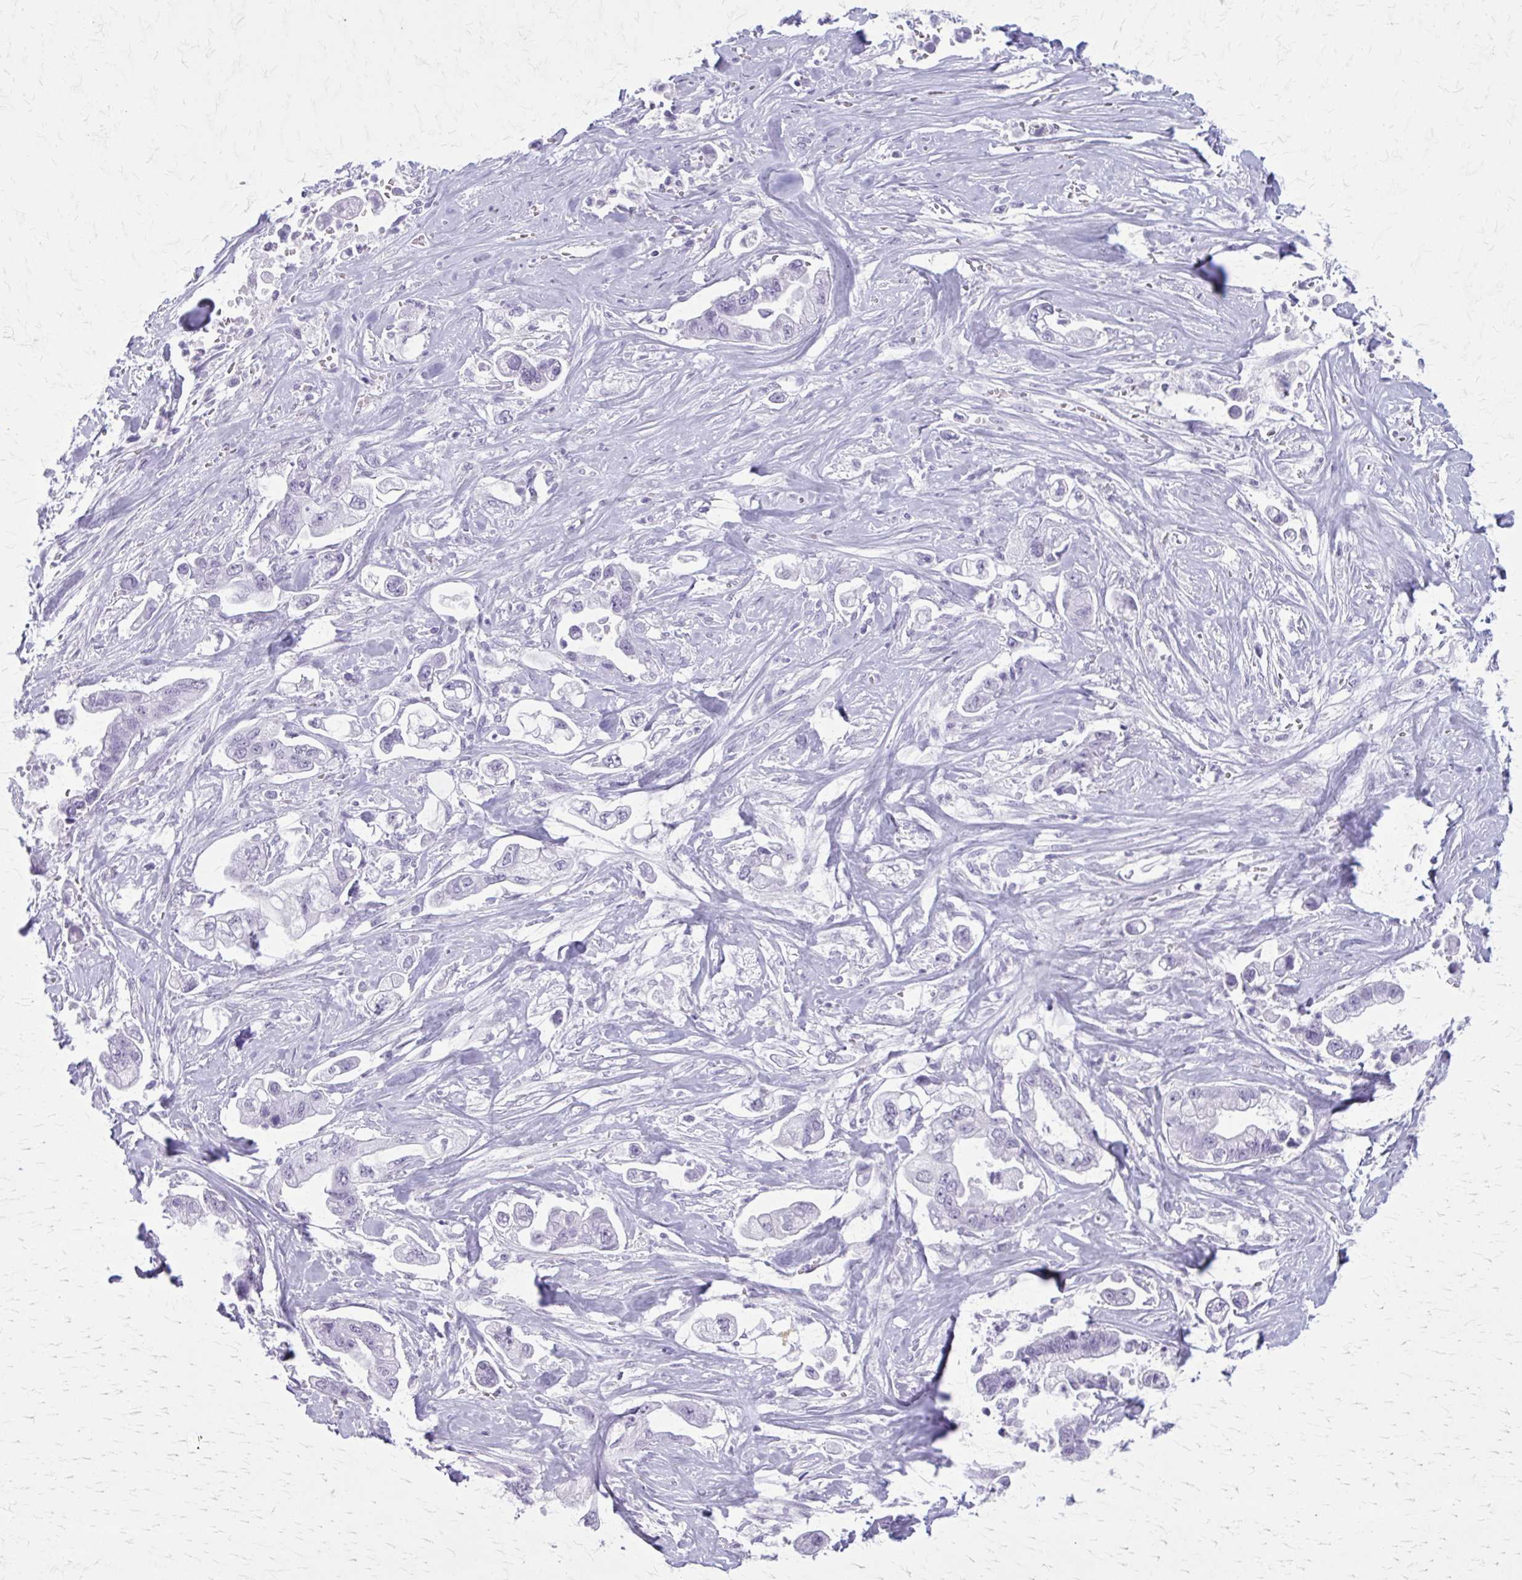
{"staining": {"intensity": "negative", "quantity": "none", "location": "none"}, "tissue": "stomach cancer", "cell_type": "Tumor cells", "image_type": "cancer", "snomed": [{"axis": "morphology", "description": "Adenocarcinoma, NOS"}, {"axis": "topography", "description": "Stomach"}], "caption": "Immunohistochemistry micrograph of stomach adenocarcinoma stained for a protein (brown), which exhibits no expression in tumor cells.", "gene": "GAD1", "patient": {"sex": "male", "age": 62}}